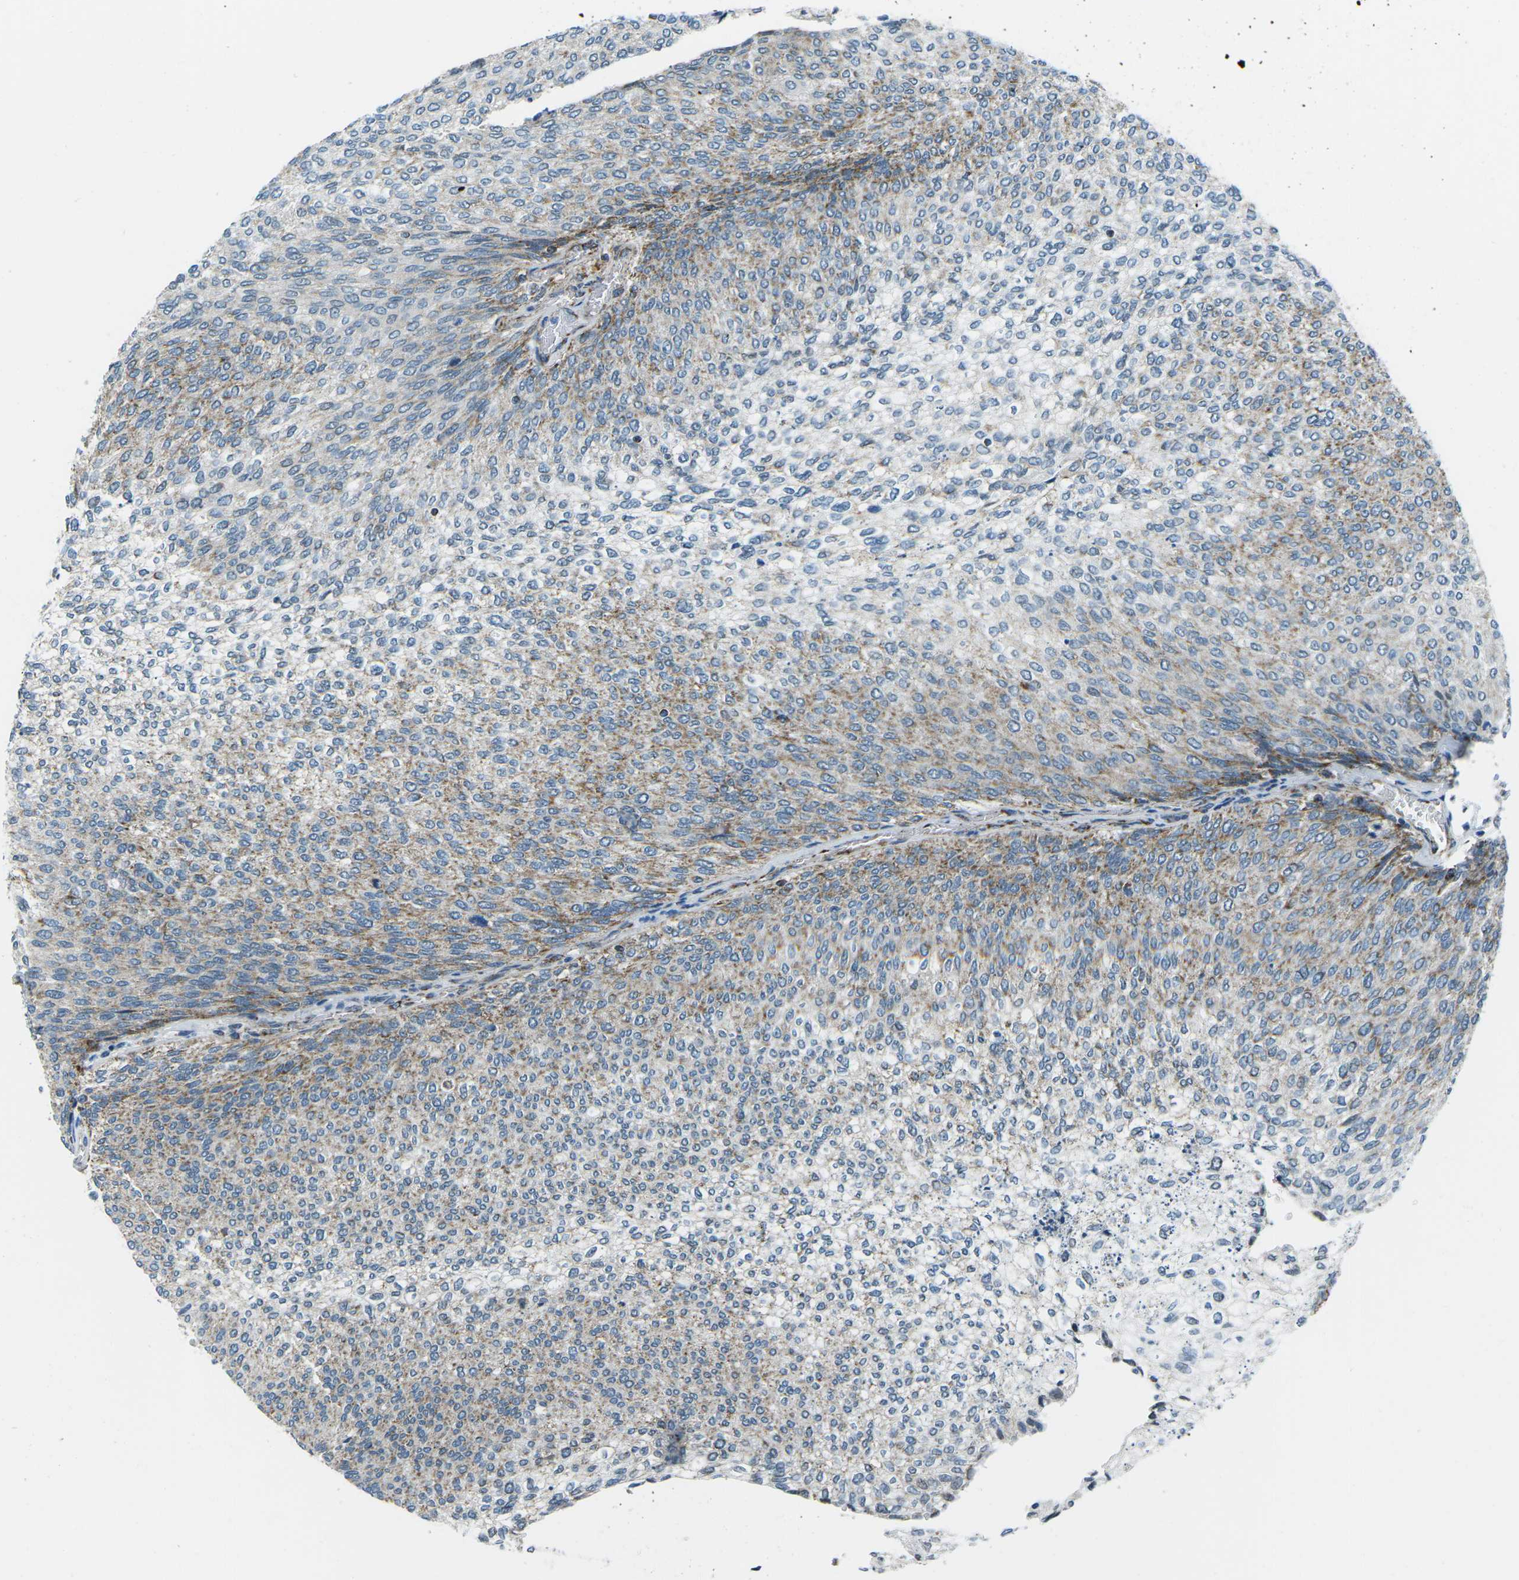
{"staining": {"intensity": "moderate", "quantity": "25%-75%", "location": "cytoplasmic/membranous"}, "tissue": "urothelial cancer", "cell_type": "Tumor cells", "image_type": "cancer", "snomed": [{"axis": "morphology", "description": "Urothelial carcinoma, Low grade"}, {"axis": "topography", "description": "Urinary bladder"}], "caption": "Protein expression analysis of urothelial carcinoma (low-grade) exhibits moderate cytoplasmic/membranous positivity in approximately 25%-75% of tumor cells.", "gene": "RFESD", "patient": {"sex": "female", "age": 79}}